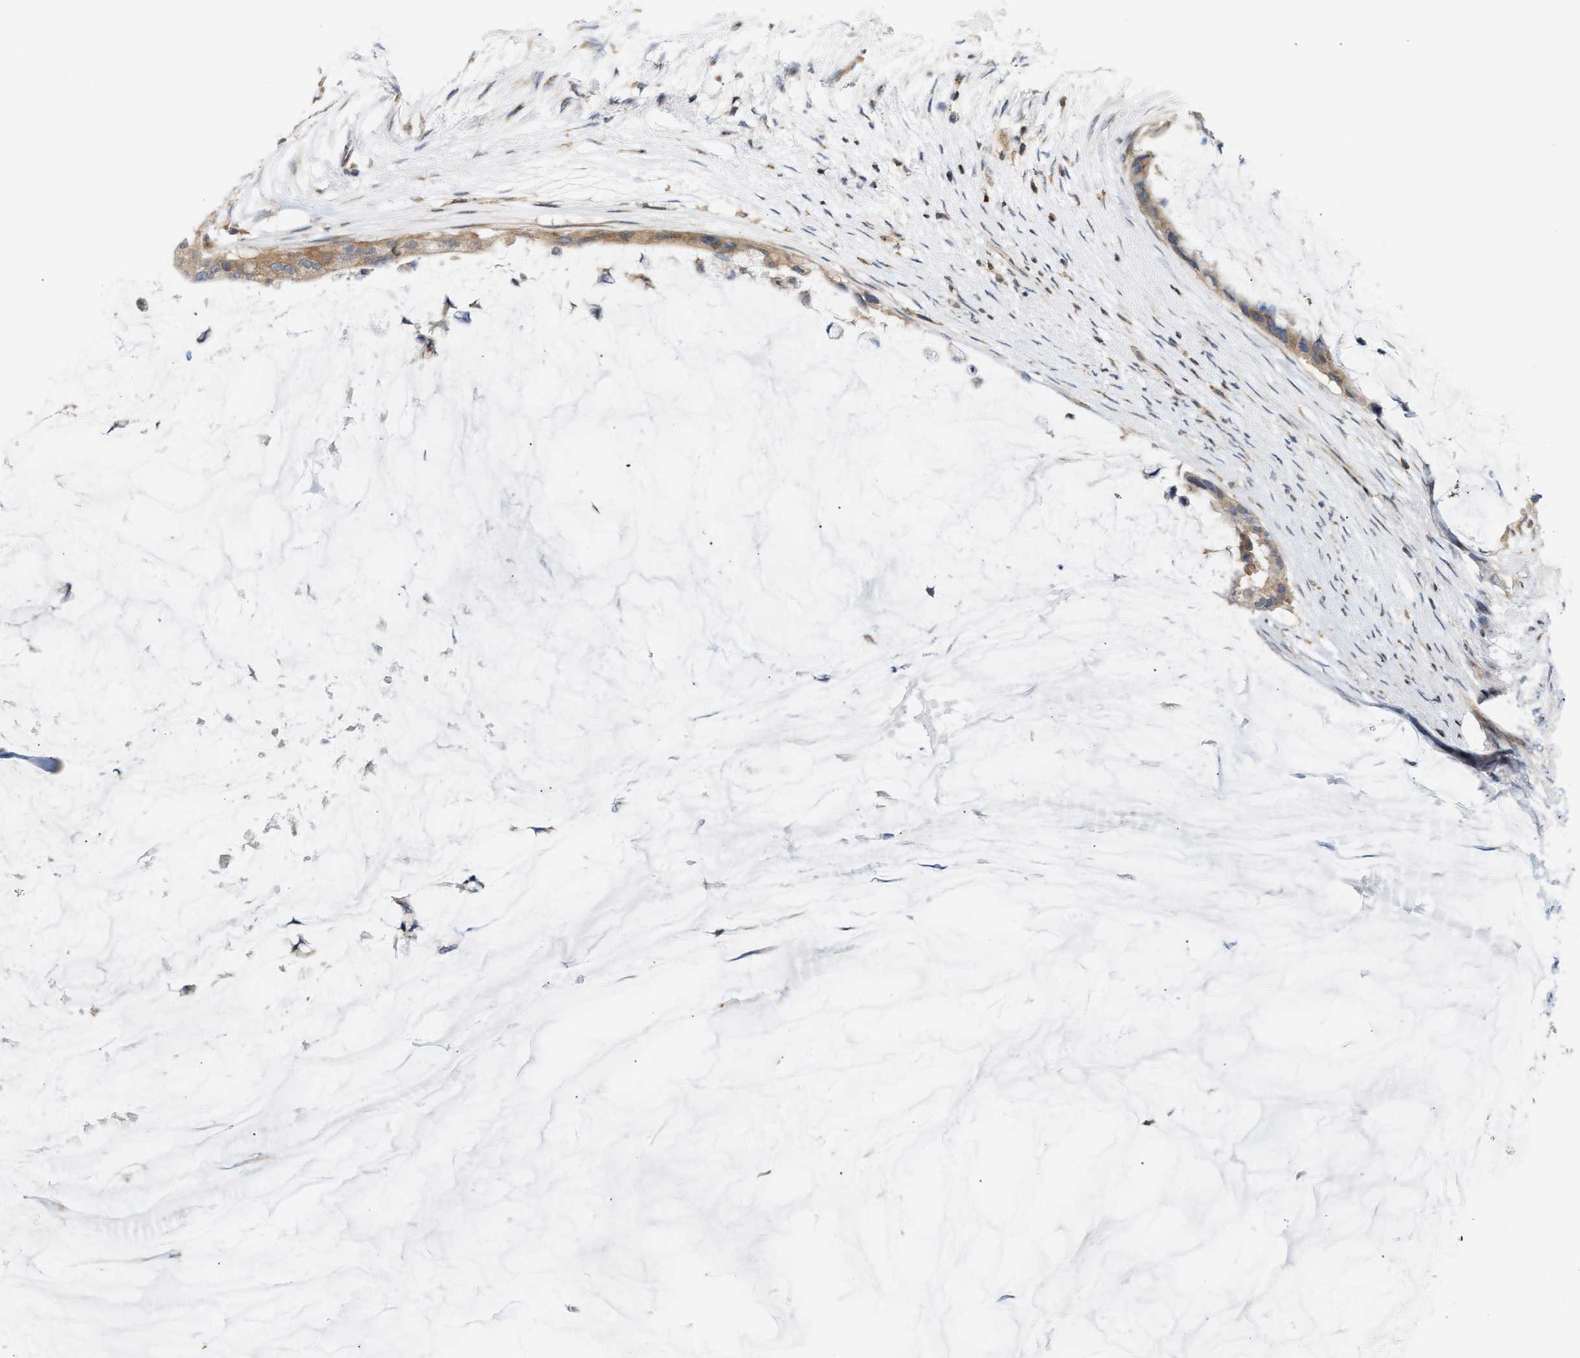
{"staining": {"intensity": "moderate", "quantity": ">75%", "location": "cytoplasmic/membranous"}, "tissue": "pancreatic cancer", "cell_type": "Tumor cells", "image_type": "cancer", "snomed": [{"axis": "morphology", "description": "Adenocarcinoma, NOS"}, {"axis": "topography", "description": "Pancreas"}], "caption": "Adenocarcinoma (pancreatic) stained with immunohistochemistry (IHC) displays moderate cytoplasmic/membranous staining in approximately >75% of tumor cells. (DAB (3,3'-diaminobenzidine) IHC, brown staining for protein, blue staining for nuclei).", "gene": "DBNL", "patient": {"sex": "male", "age": 41}}